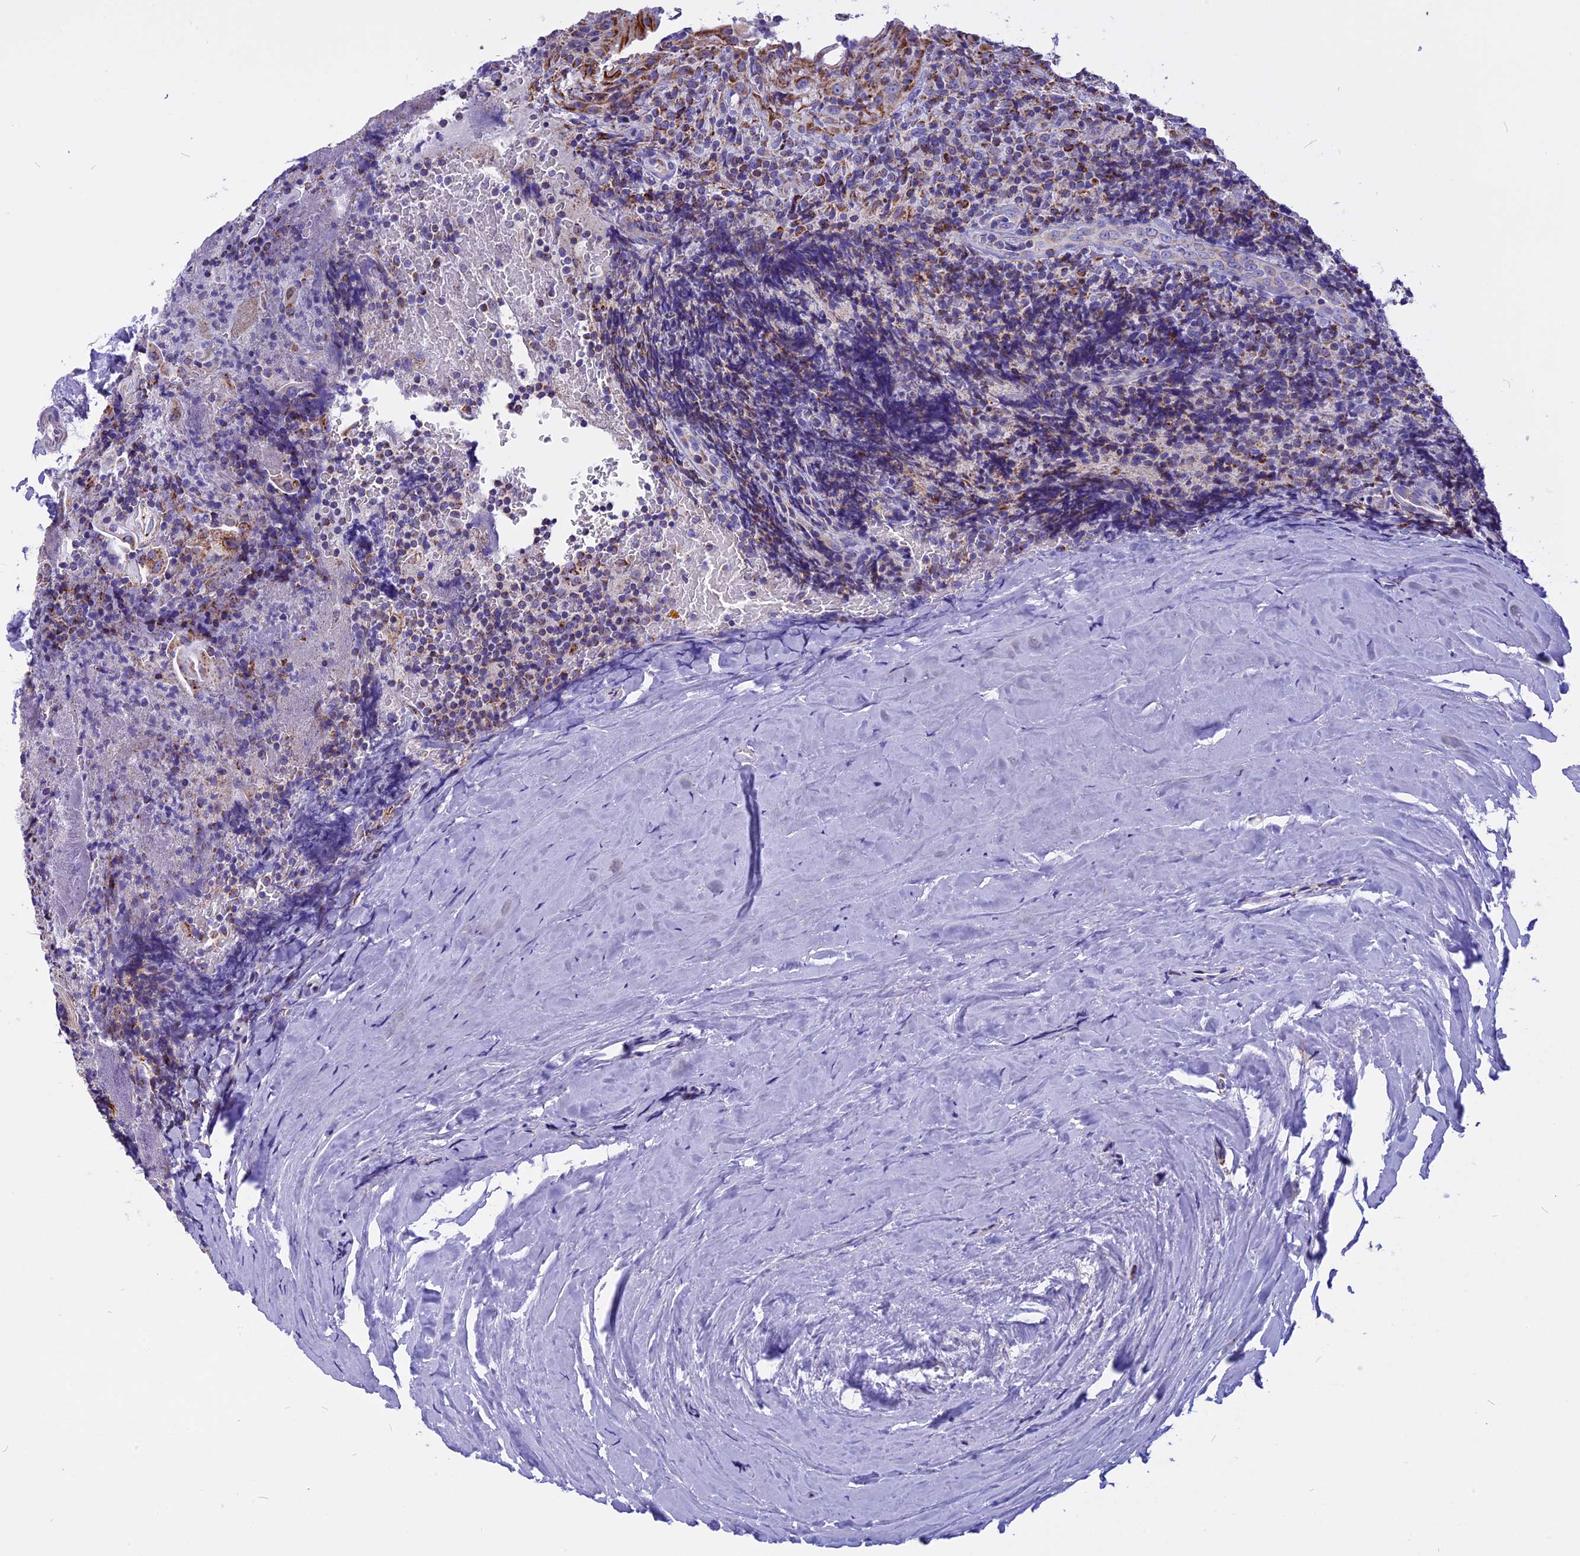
{"staining": {"intensity": "moderate", "quantity": "<25%", "location": "cytoplasmic/membranous"}, "tissue": "tonsil", "cell_type": "Germinal center cells", "image_type": "normal", "snomed": [{"axis": "morphology", "description": "Normal tissue, NOS"}, {"axis": "topography", "description": "Tonsil"}], "caption": "Immunohistochemical staining of unremarkable human tonsil displays <25% levels of moderate cytoplasmic/membranous protein positivity in about <25% of germinal center cells.", "gene": "VDAC2", "patient": {"sex": "male", "age": 37}}